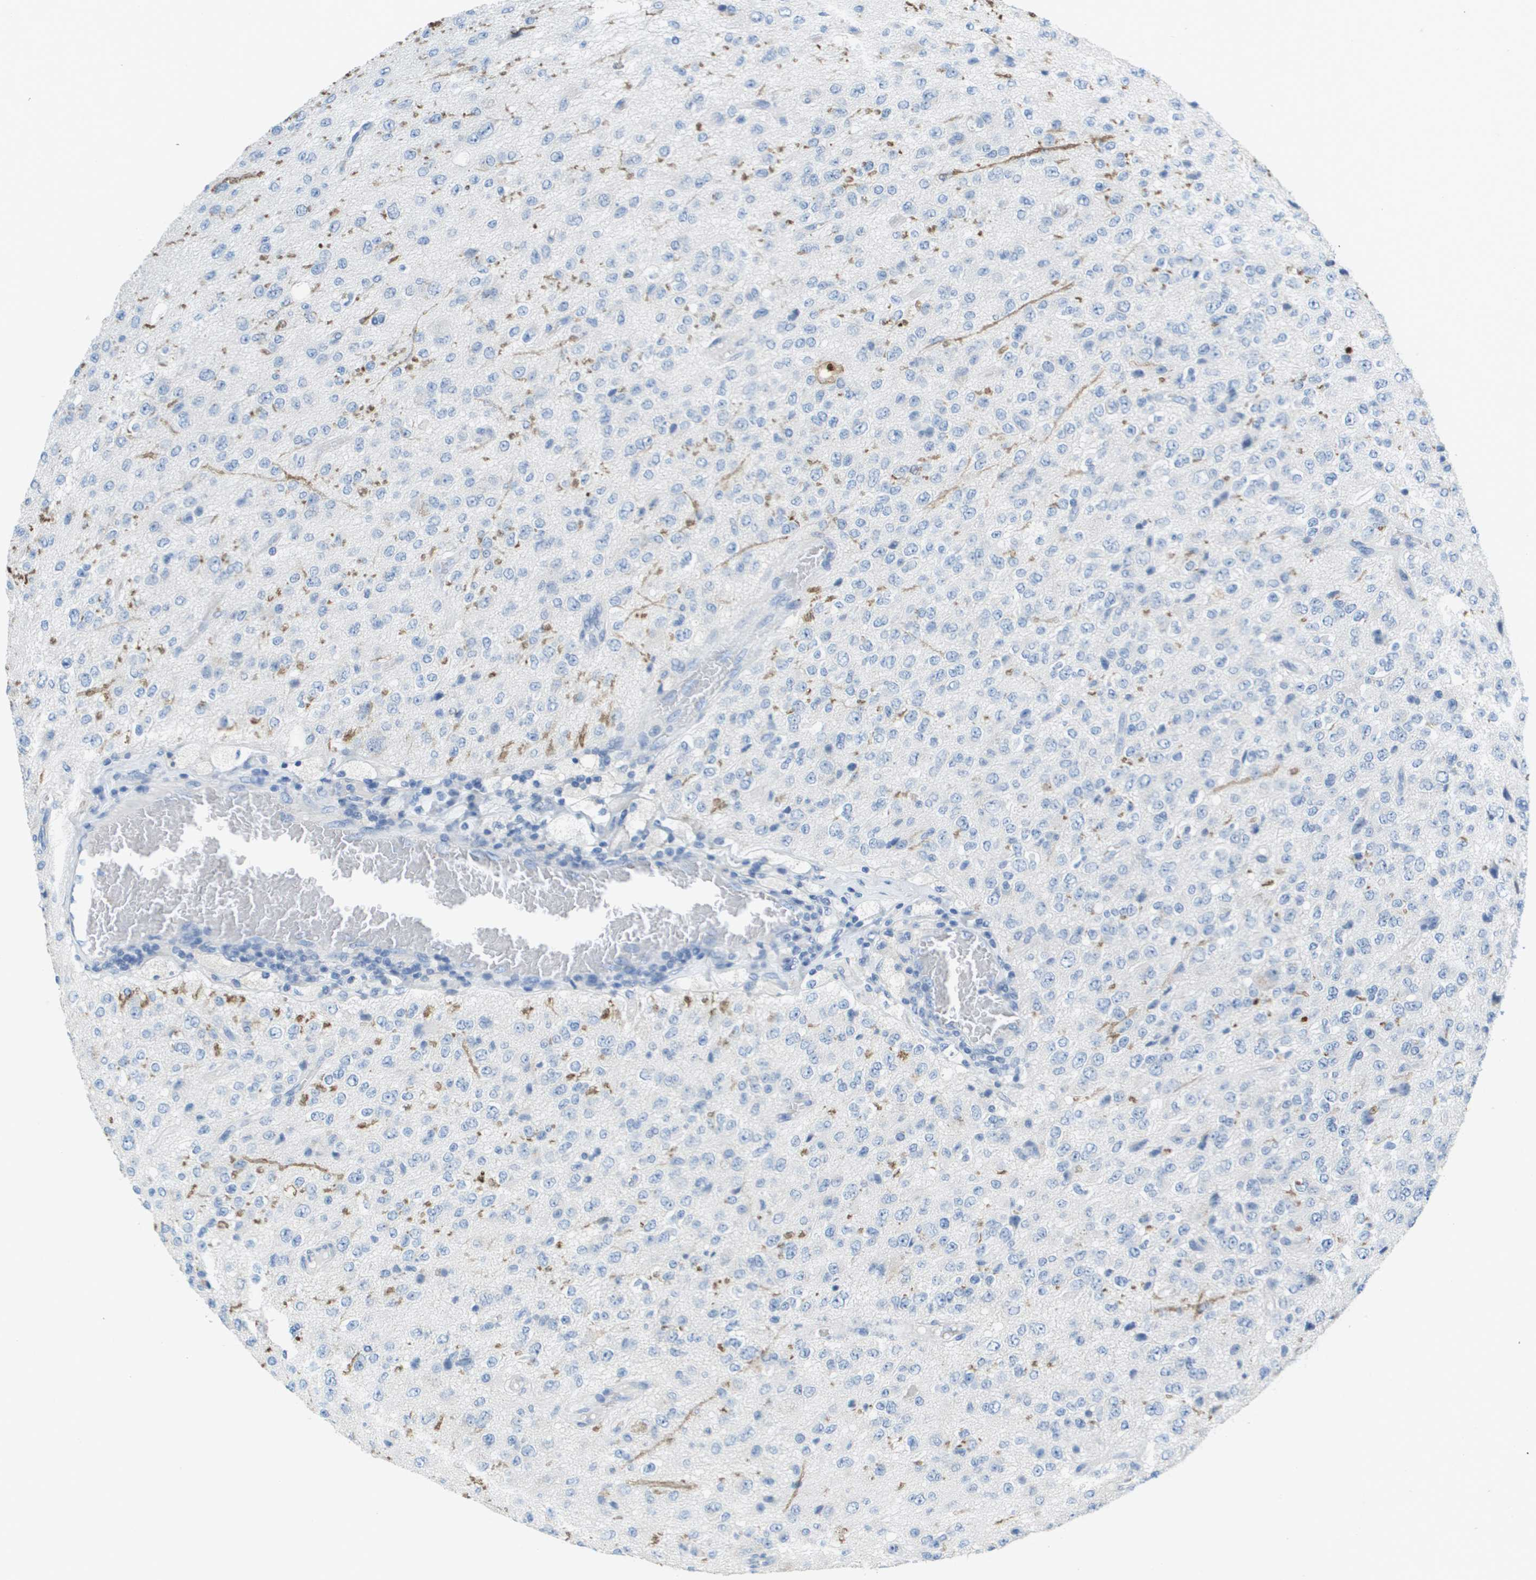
{"staining": {"intensity": "negative", "quantity": "none", "location": "none"}, "tissue": "glioma", "cell_type": "Tumor cells", "image_type": "cancer", "snomed": [{"axis": "morphology", "description": "Glioma, malignant, High grade"}, {"axis": "topography", "description": "pancreas cauda"}], "caption": "Malignant high-grade glioma was stained to show a protein in brown. There is no significant expression in tumor cells.", "gene": "PTGDR2", "patient": {"sex": "male", "age": 60}}